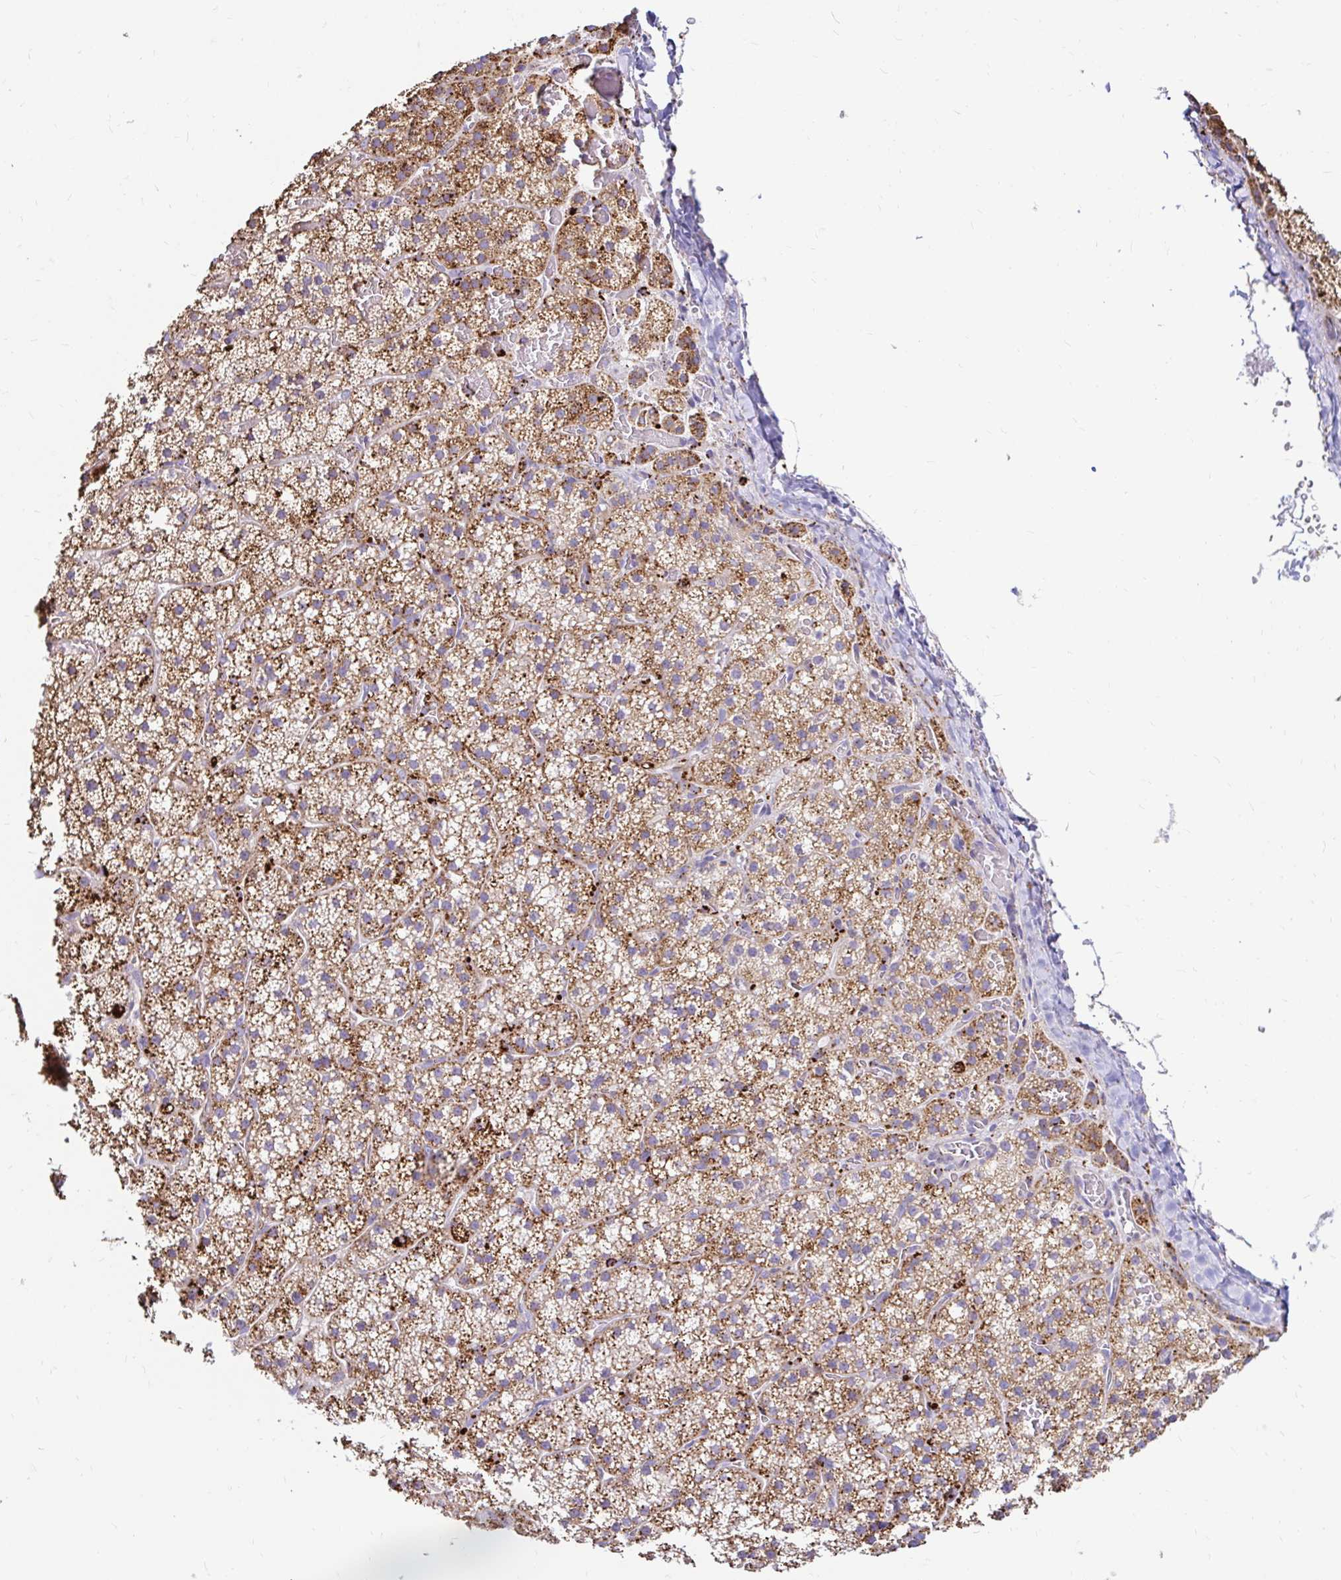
{"staining": {"intensity": "strong", "quantity": ">75%", "location": "cytoplasmic/membranous"}, "tissue": "adrenal gland", "cell_type": "Glandular cells", "image_type": "normal", "snomed": [{"axis": "morphology", "description": "Normal tissue, NOS"}, {"axis": "topography", "description": "Adrenal gland"}], "caption": "Immunohistochemical staining of normal adrenal gland displays >75% levels of strong cytoplasmic/membranous protein staining in about >75% of glandular cells. The protein is stained brown, and the nuclei are stained in blue (DAB (3,3'-diaminobenzidine) IHC with brightfield microscopy, high magnification).", "gene": "FUCA1", "patient": {"sex": "male", "age": 53}}